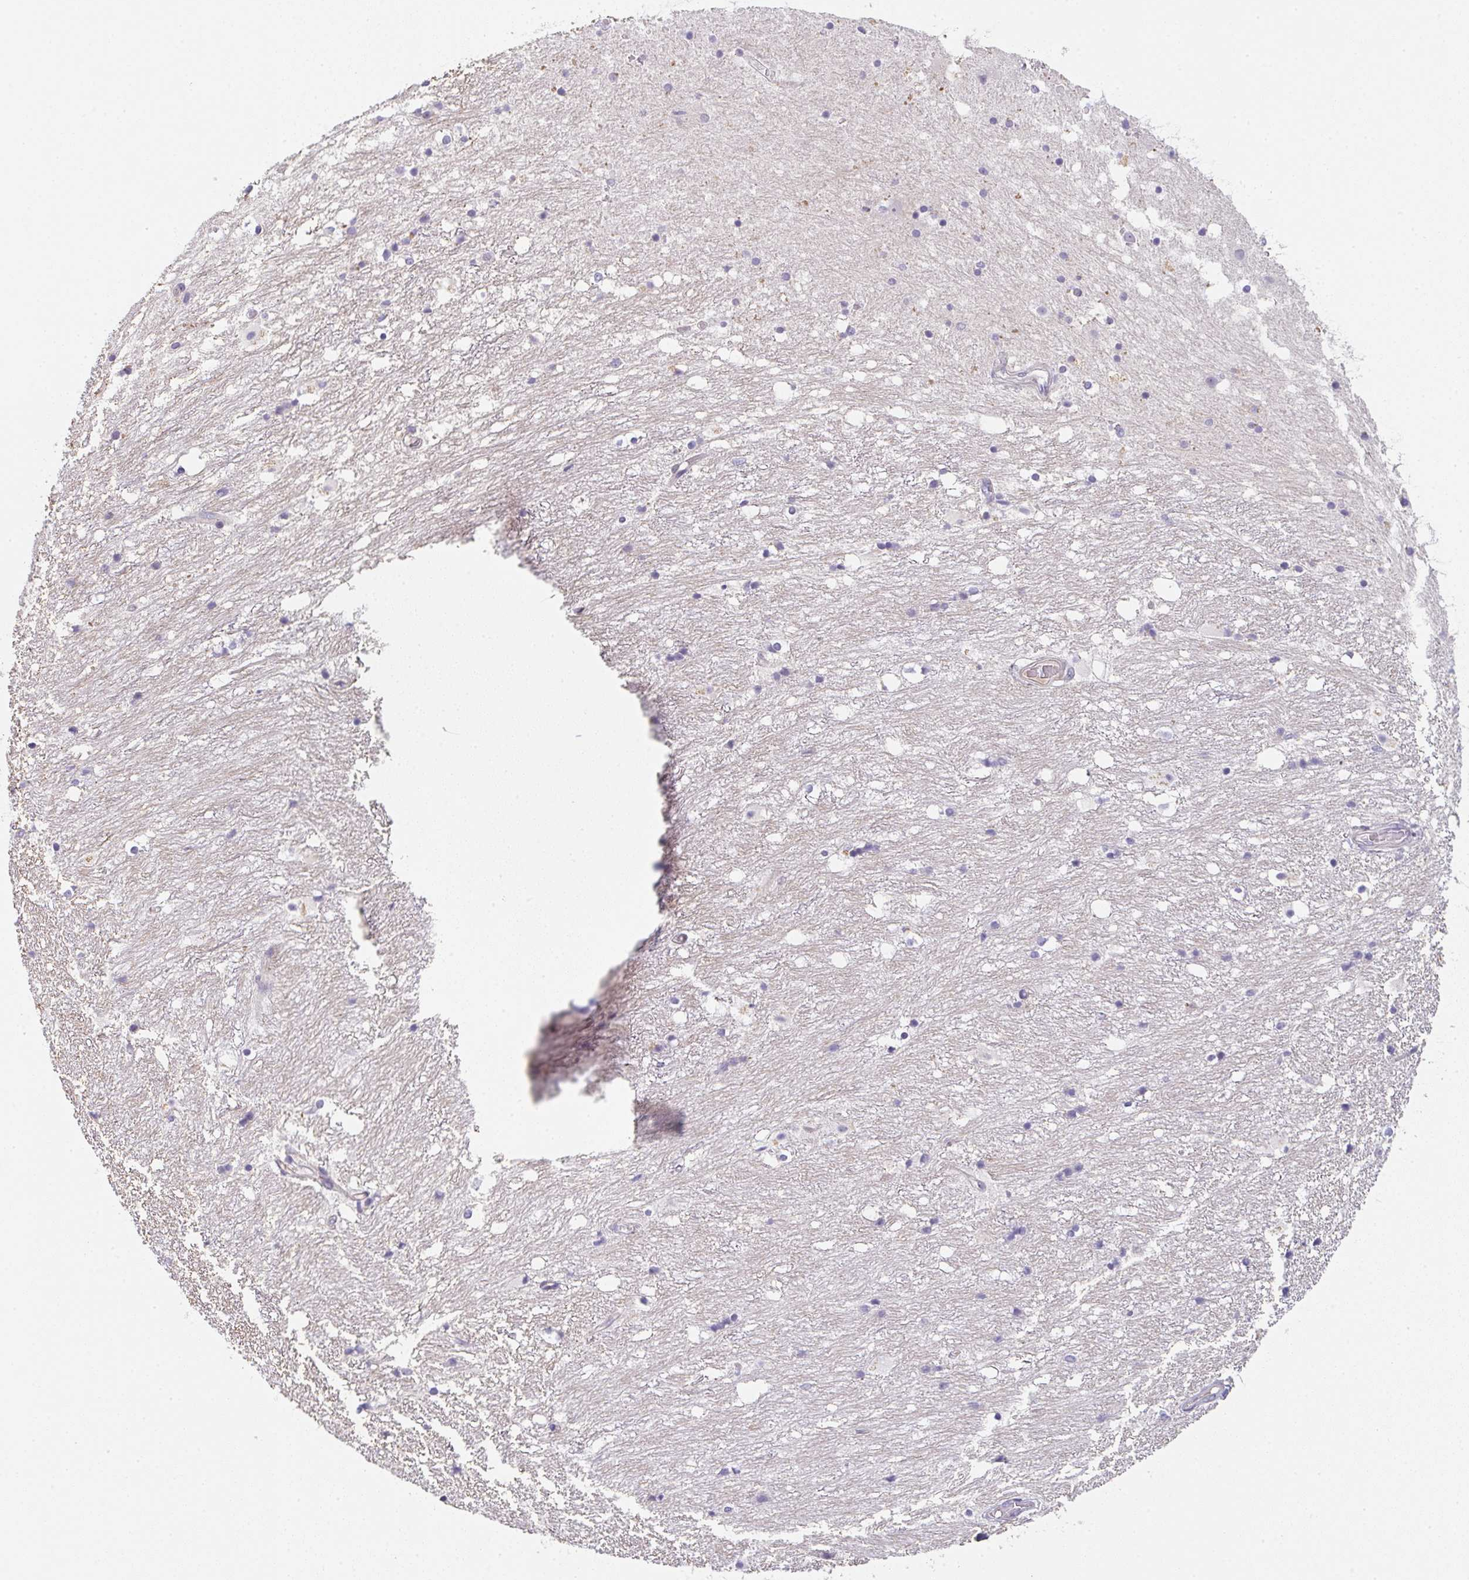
{"staining": {"intensity": "negative", "quantity": "none", "location": "none"}, "tissue": "hippocampus", "cell_type": "Glial cells", "image_type": "normal", "snomed": [{"axis": "morphology", "description": "Normal tissue, NOS"}, {"axis": "topography", "description": "Hippocampus"}], "caption": "The photomicrograph exhibits no significant positivity in glial cells of hippocampus.", "gene": "TNFRSF10A", "patient": {"sex": "female", "age": 52}}